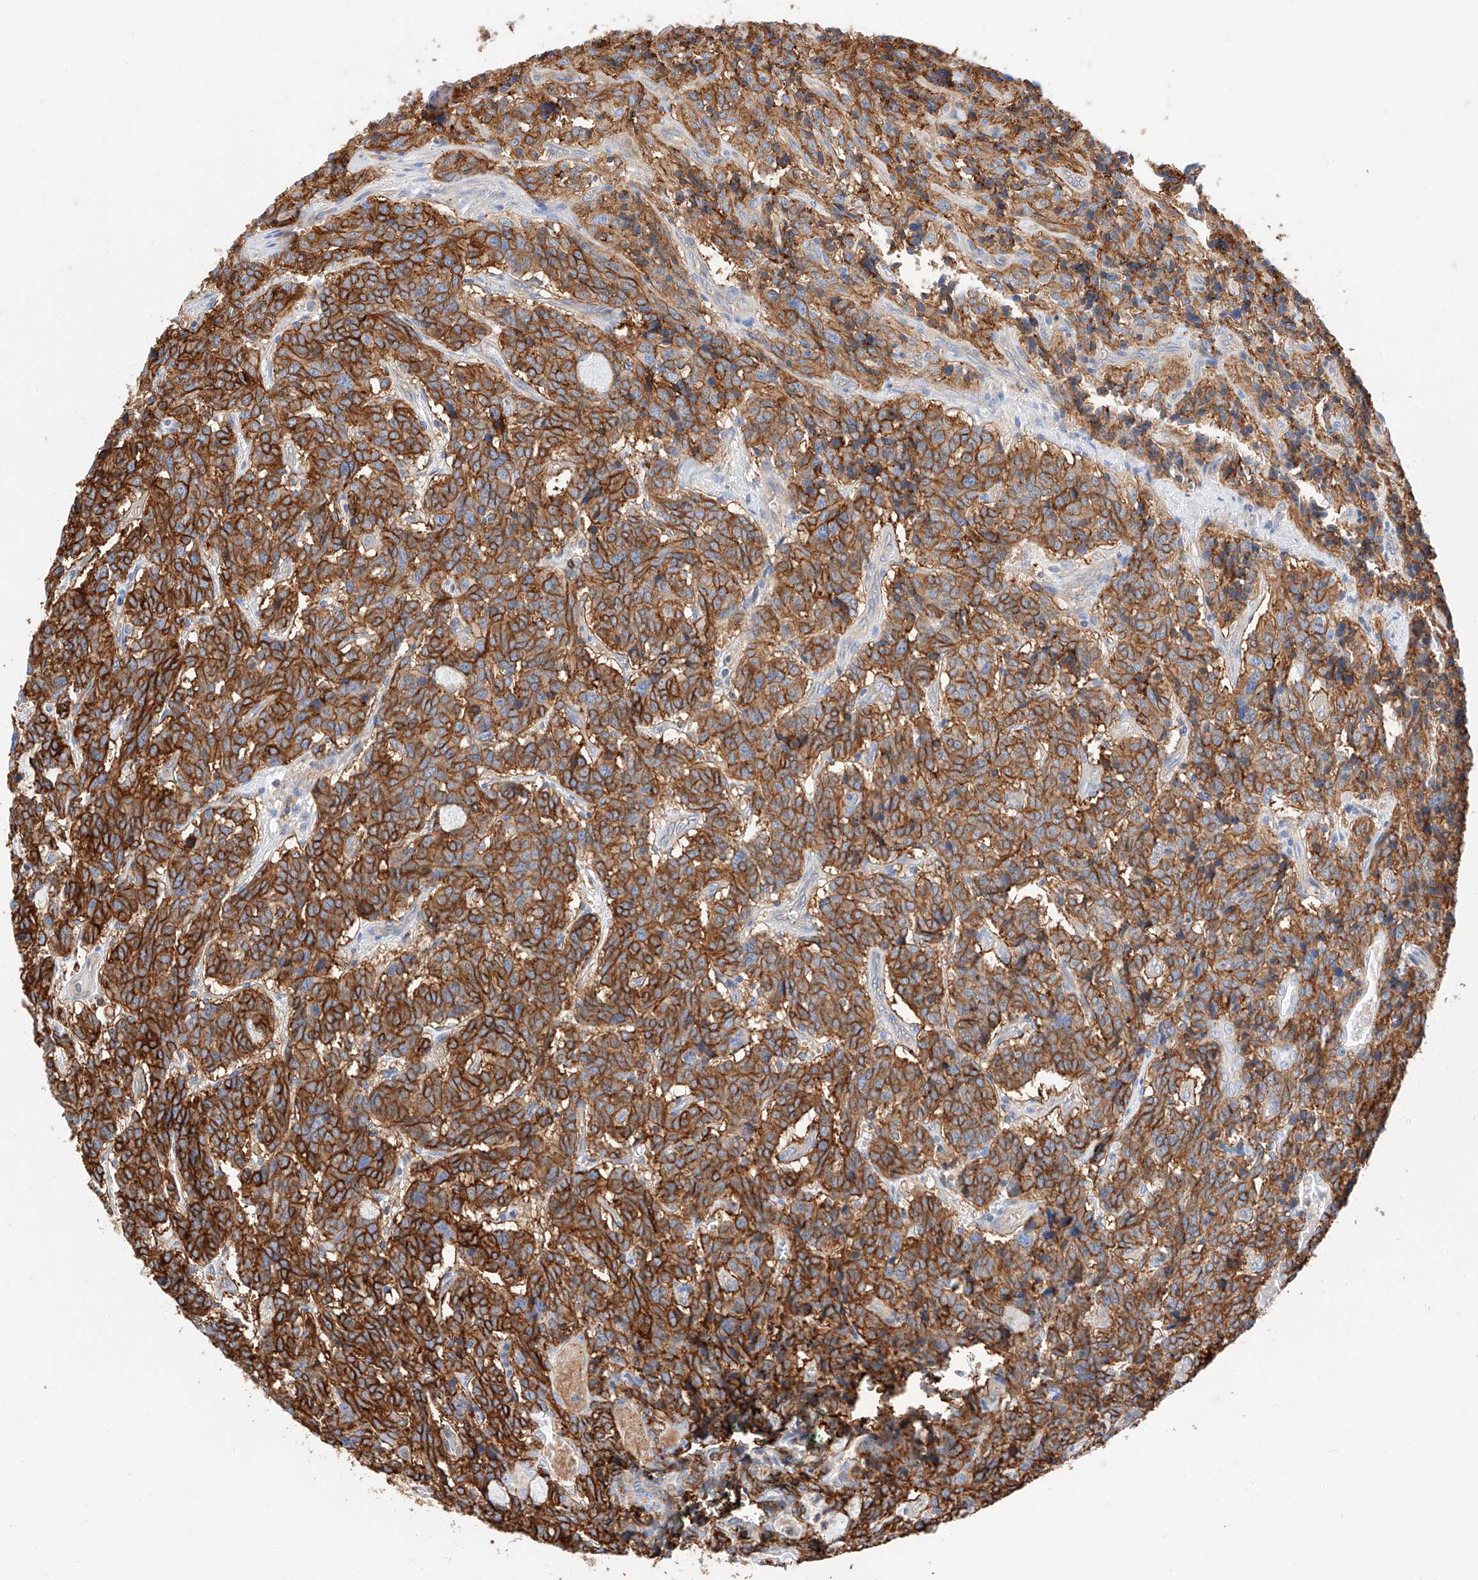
{"staining": {"intensity": "strong", "quantity": ">75%", "location": "cytoplasmic/membranous"}, "tissue": "carcinoid", "cell_type": "Tumor cells", "image_type": "cancer", "snomed": [{"axis": "morphology", "description": "Carcinoid, malignant, NOS"}, {"axis": "topography", "description": "Lung"}], "caption": "Brown immunohistochemical staining in human carcinoid exhibits strong cytoplasmic/membranous positivity in approximately >75% of tumor cells.", "gene": "HAUS4", "patient": {"sex": "female", "age": 46}}